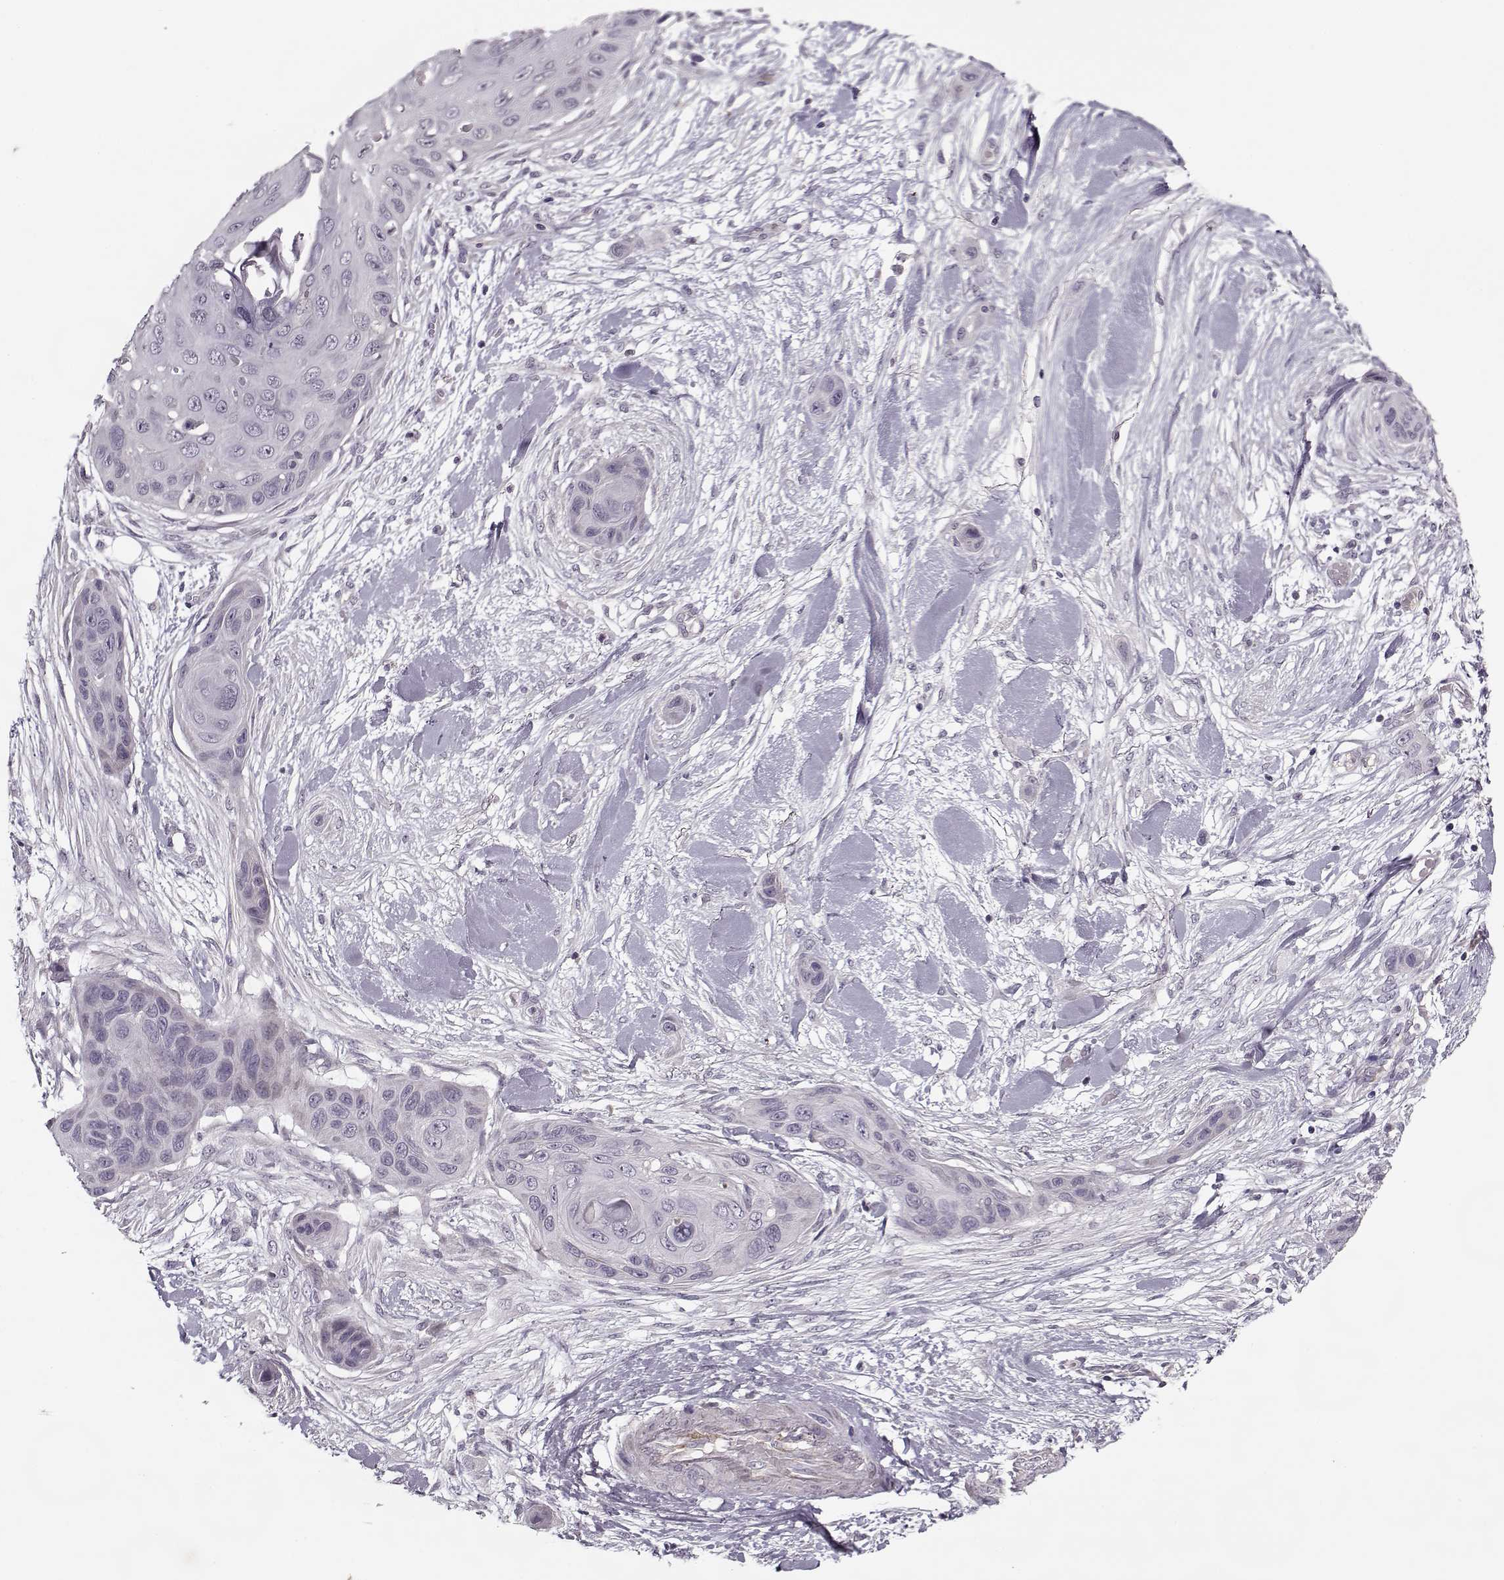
{"staining": {"intensity": "negative", "quantity": "none", "location": "none"}, "tissue": "skin cancer", "cell_type": "Tumor cells", "image_type": "cancer", "snomed": [{"axis": "morphology", "description": "Squamous cell carcinoma, NOS"}, {"axis": "topography", "description": "Skin"}], "caption": "Skin cancer was stained to show a protein in brown. There is no significant staining in tumor cells.", "gene": "KRT9", "patient": {"sex": "male", "age": 82}}